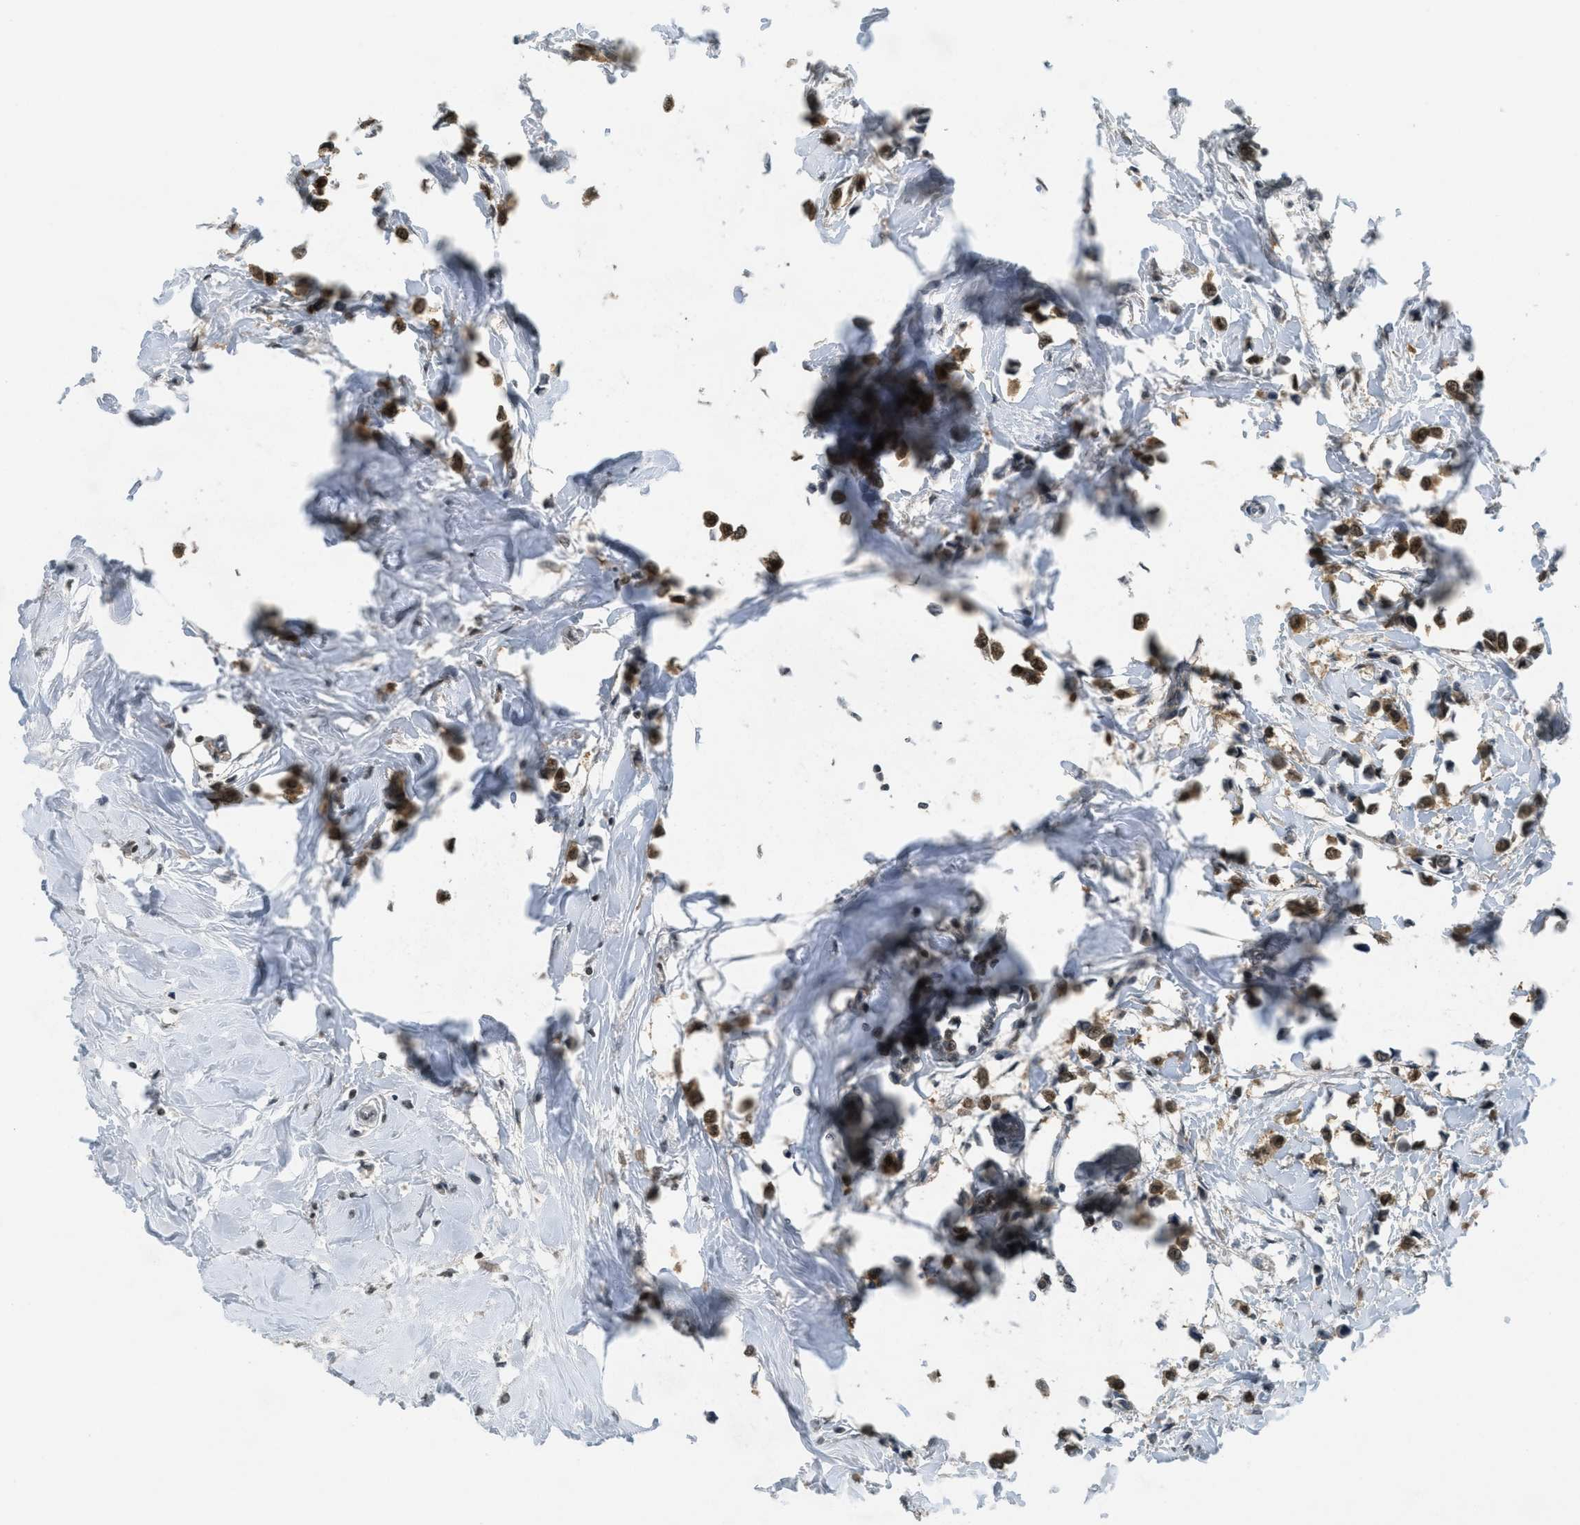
{"staining": {"intensity": "strong", "quantity": ">75%", "location": "cytoplasmic/membranous,nuclear"}, "tissue": "breast cancer", "cell_type": "Tumor cells", "image_type": "cancer", "snomed": [{"axis": "morphology", "description": "Lobular carcinoma"}, {"axis": "topography", "description": "Breast"}], "caption": "Immunohistochemistry of human breast cancer (lobular carcinoma) demonstrates high levels of strong cytoplasmic/membranous and nuclear expression in about >75% of tumor cells. The staining is performed using DAB (3,3'-diaminobenzidine) brown chromogen to label protein expression. The nuclei are counter-stained blue using hematoxylin.", "gene": "DNAJB1", "patient": {"sex": "female", "age": 51}}